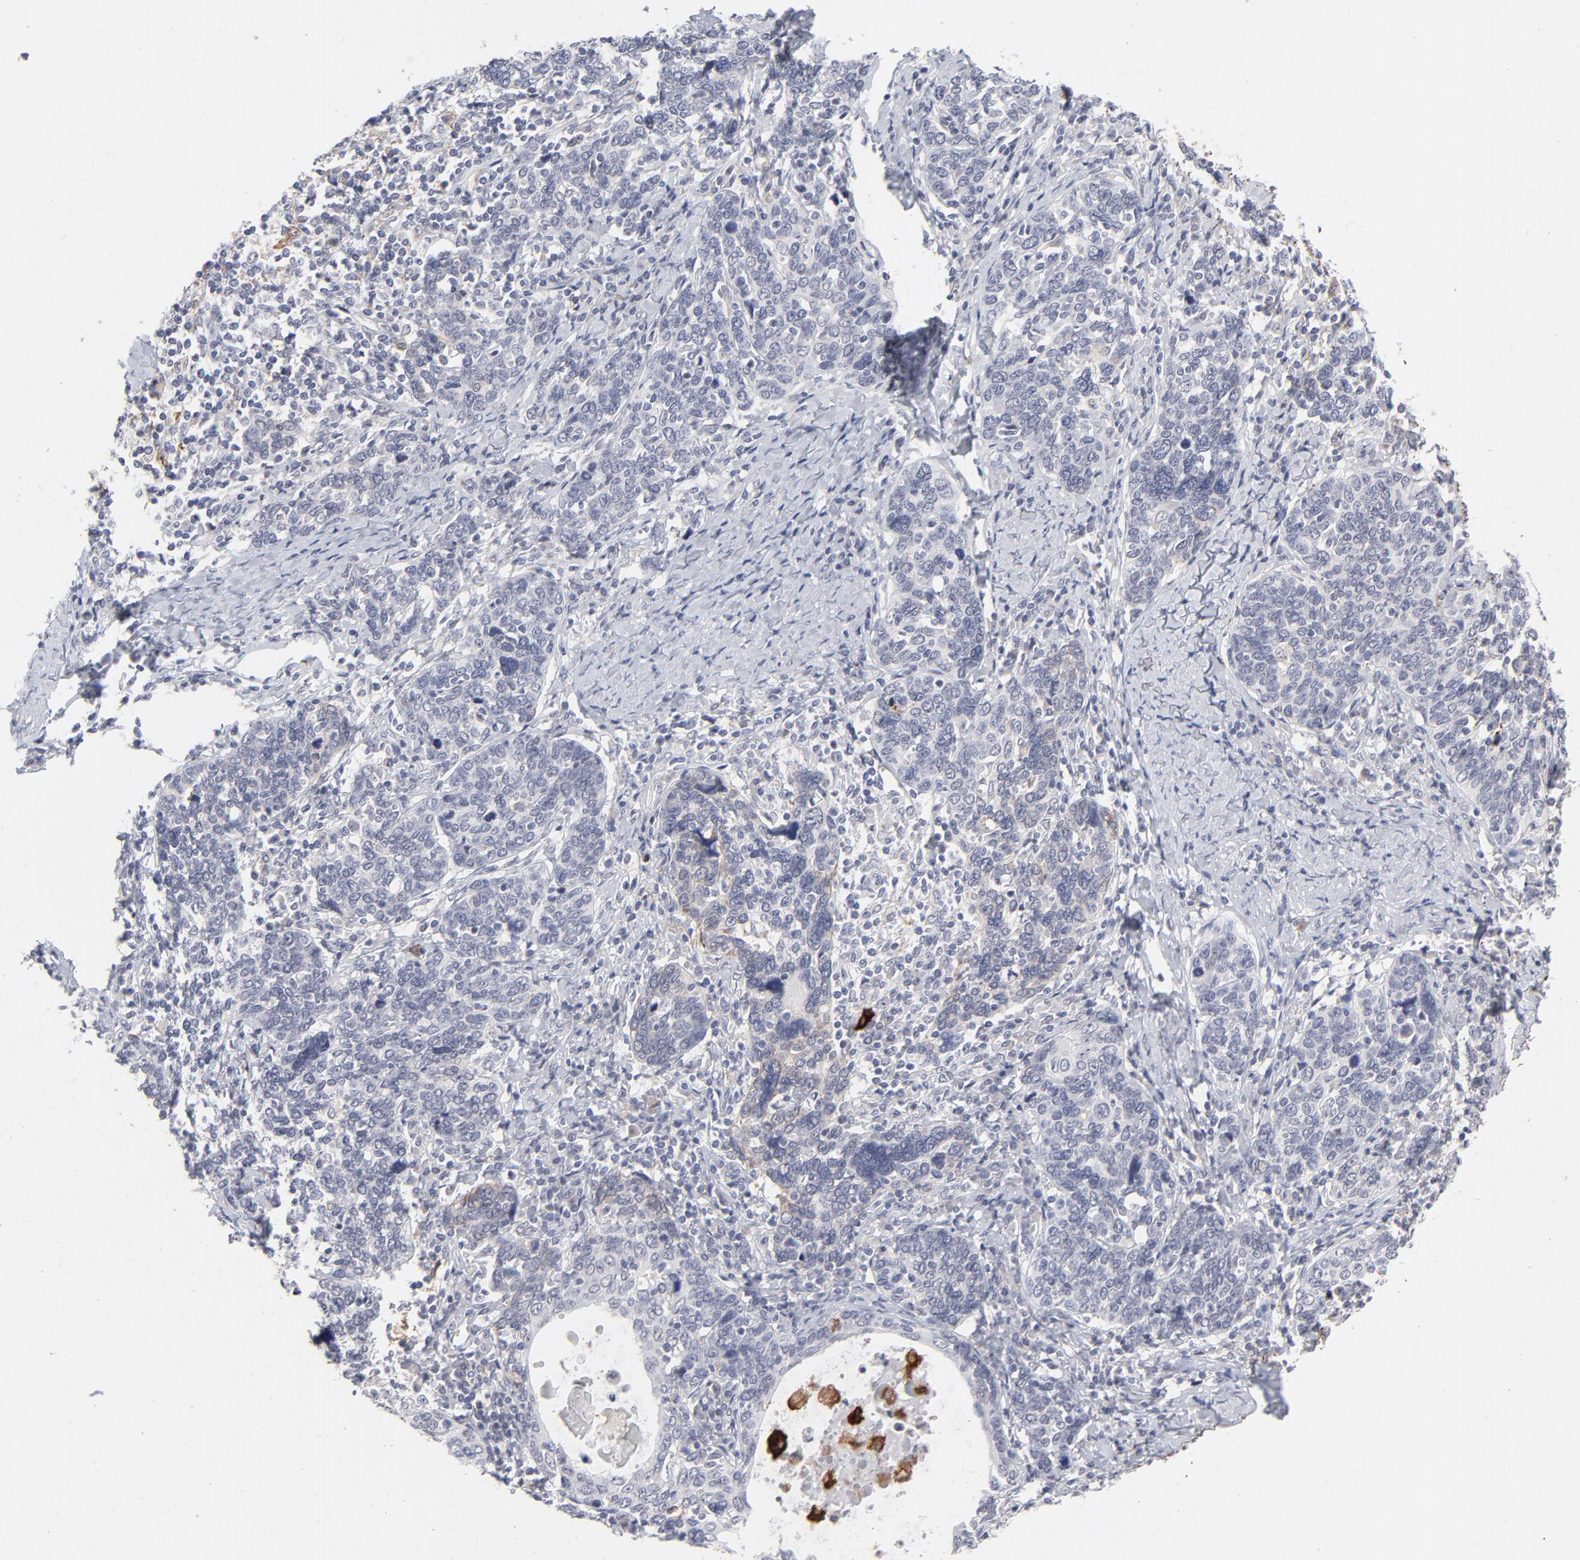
{"staining": {"intensity": "negative", "quantity": "none", "location": "none"}, "tissue": "cervical cancer", "cell_type": "Tumor cells", "image_type": "cancer", "snomed": [{"axis": "morphology", "description": "Squamous cell carcinoma, NOS"}, {"axis": "topography", "description": "Cervix"}], "caption": "Micrograph shows no significant protein staining in tumor cells of cervical squamous cell carcinoma. (Stains: DAB immunohistochemistry with hematoxylin counter stain, Microscopy: brightfield microscopy at high magnification).", "gene": "CCR2", "patient": {"sex": "female", "age": 41}}